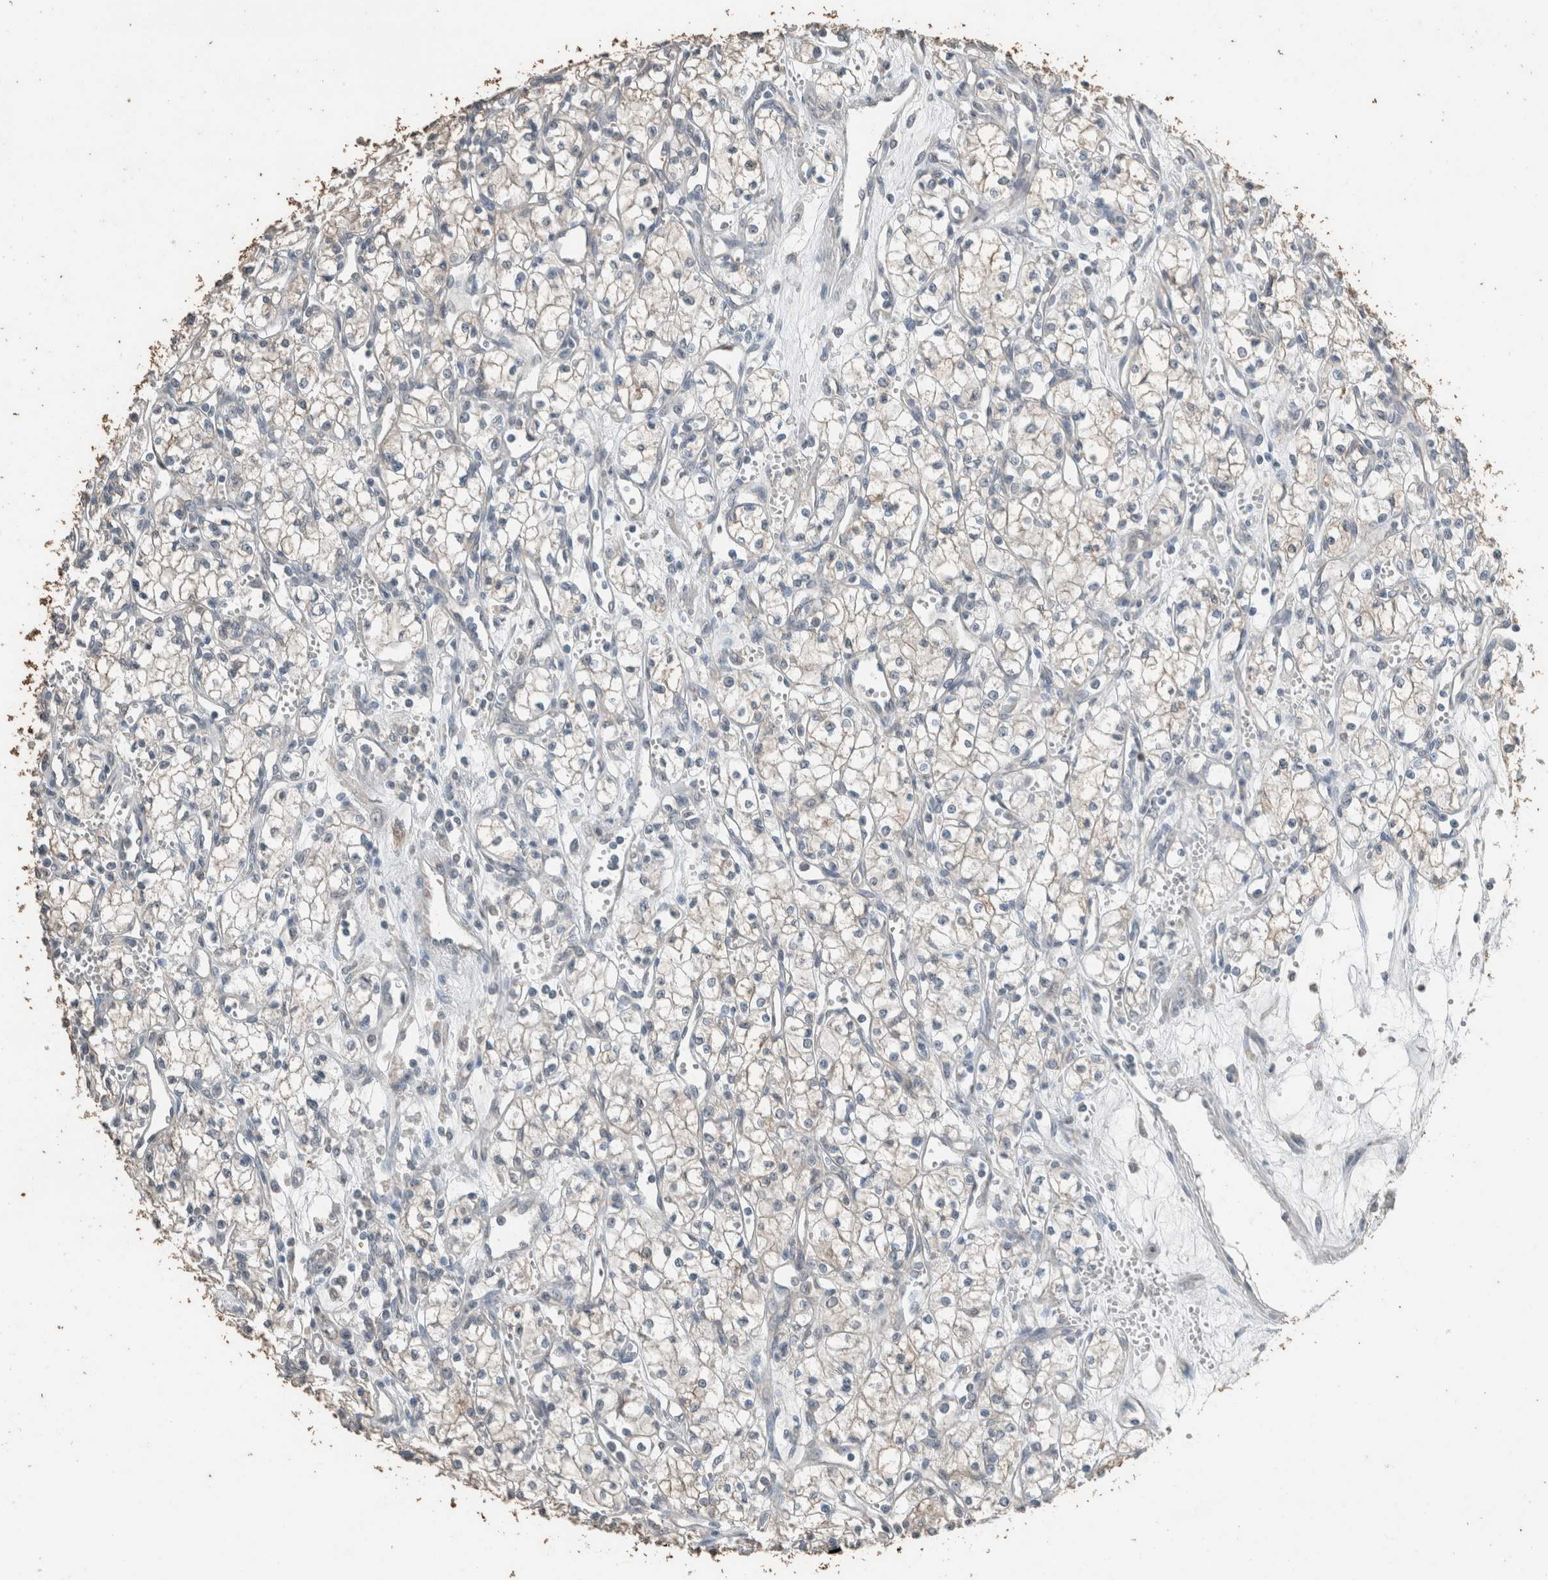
{"staining": {"intensity": "weak", "quantity": ">75%", "location": "cytoplasmic/membranous"}, "tissue": "renal cancer", "cell_type": "Tumor cells", "image_type": "cancer", "snomed": [{"axis": "morphology", "description": "Adenocarcinoma, NOS"}, {"axis": "topography", "description": "Kidney"}], "caption": "Immunohistochemistry (IHC) photomicrograph of neoplastic tissue: human renal cancer stained using immunohistochemistry shows low levels of weak protein expression localized specifically in the cytoplasmic/membranous of tumor cells, appearing as a cytoplasmic/membranous brown color.", "gene": "ACVR2B", "patient": {"sex": "male", "age": 59}}